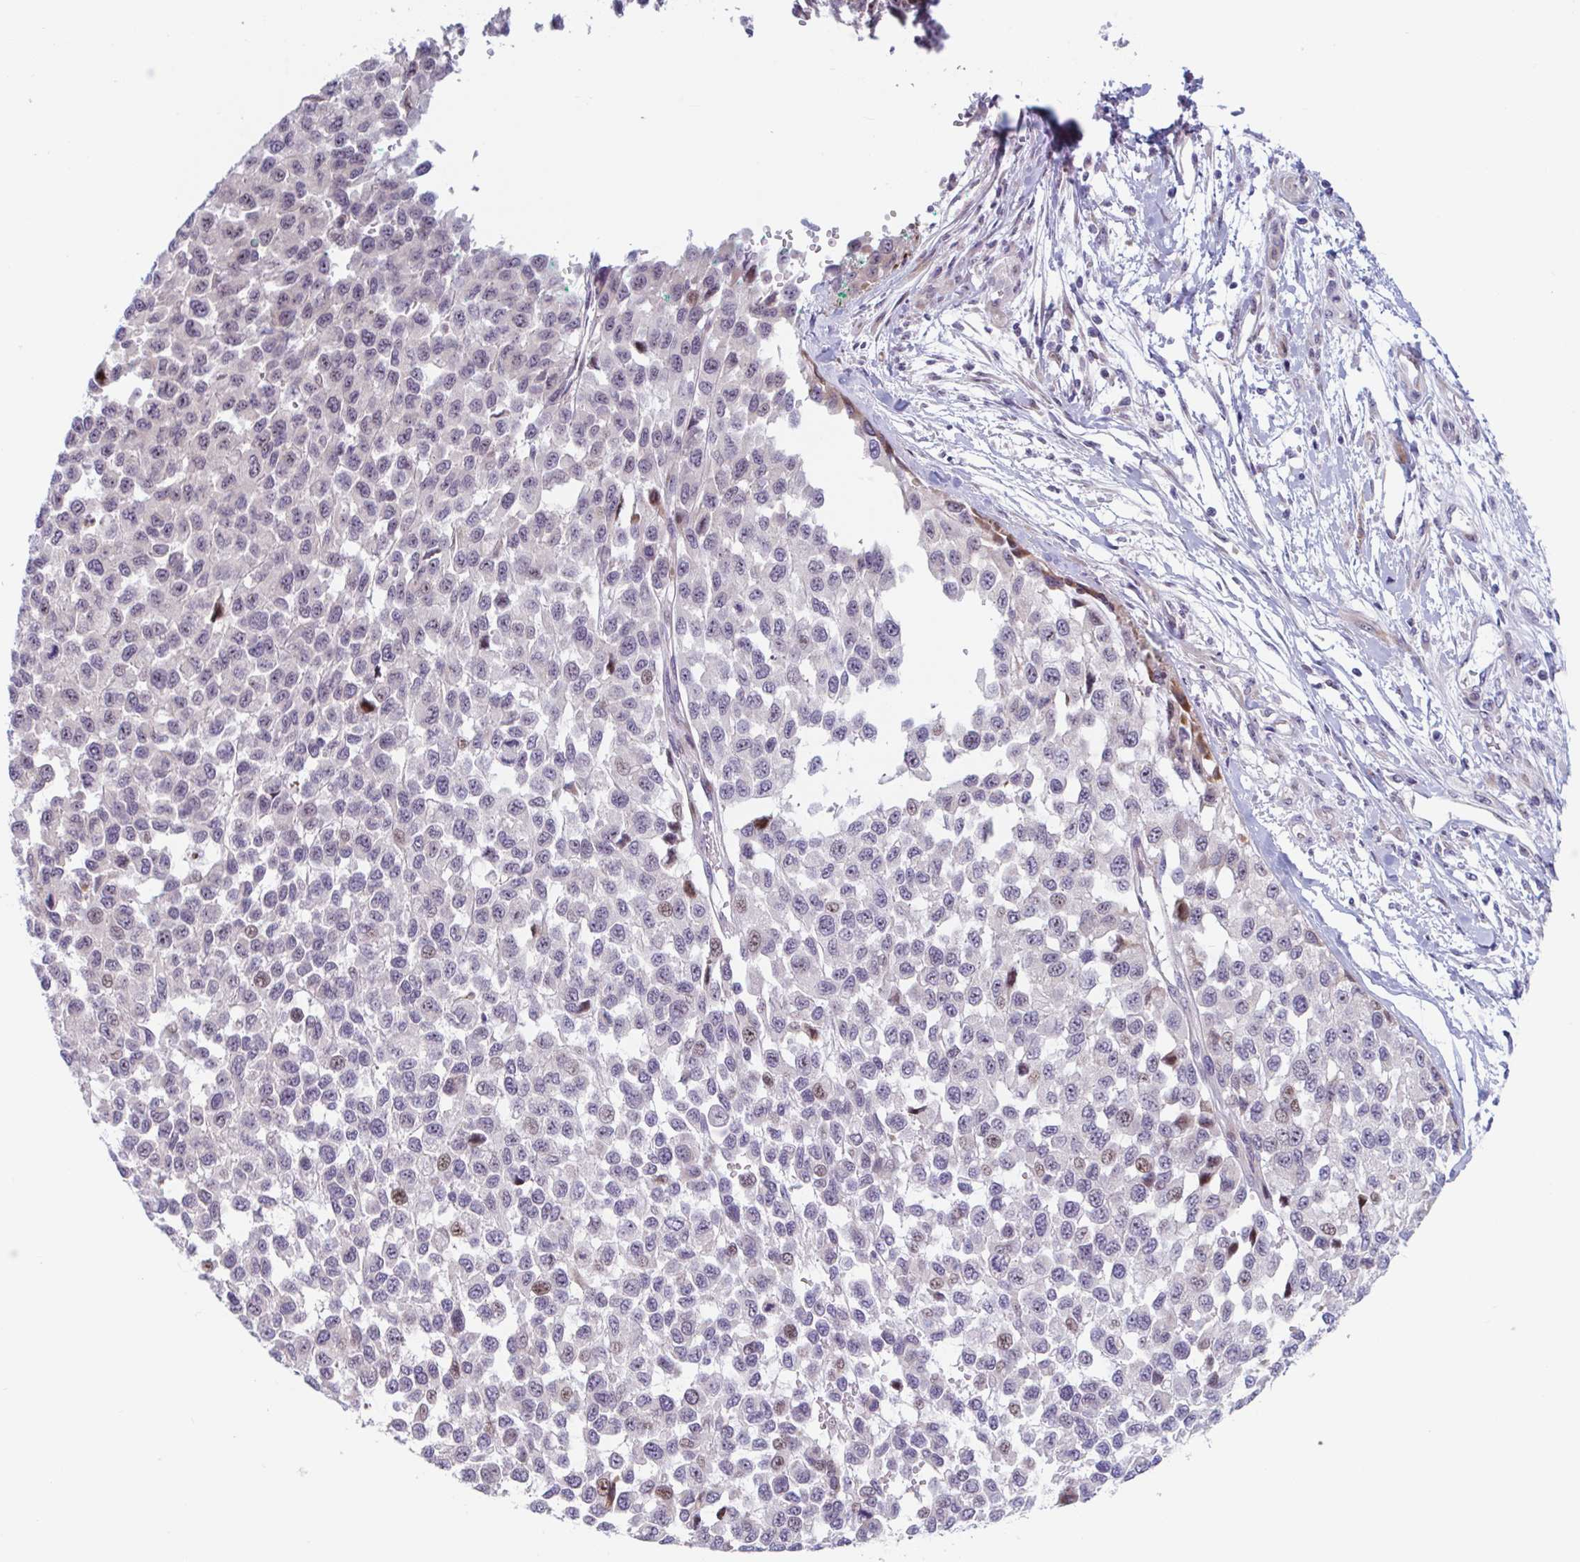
{"staining": {"intensity": "weak", "quantity": "<25%", "location": "nuclear"}, "tissue": "melanoma", "cell_type": "Tumor cells", "image_type": "cancer", "snomed": [{"axis": "morphology", "description": "Malignant melanoma, NOS"}, {"axis": "topography", "description": "Skin"}], "caption": "The histopathology image exhibits no staining of tumor cells in melanoma. (IHC, brightfield microscopy, high magnification).", "gene": "DUXA", "patient": {"sex": "male", "age": 62}}